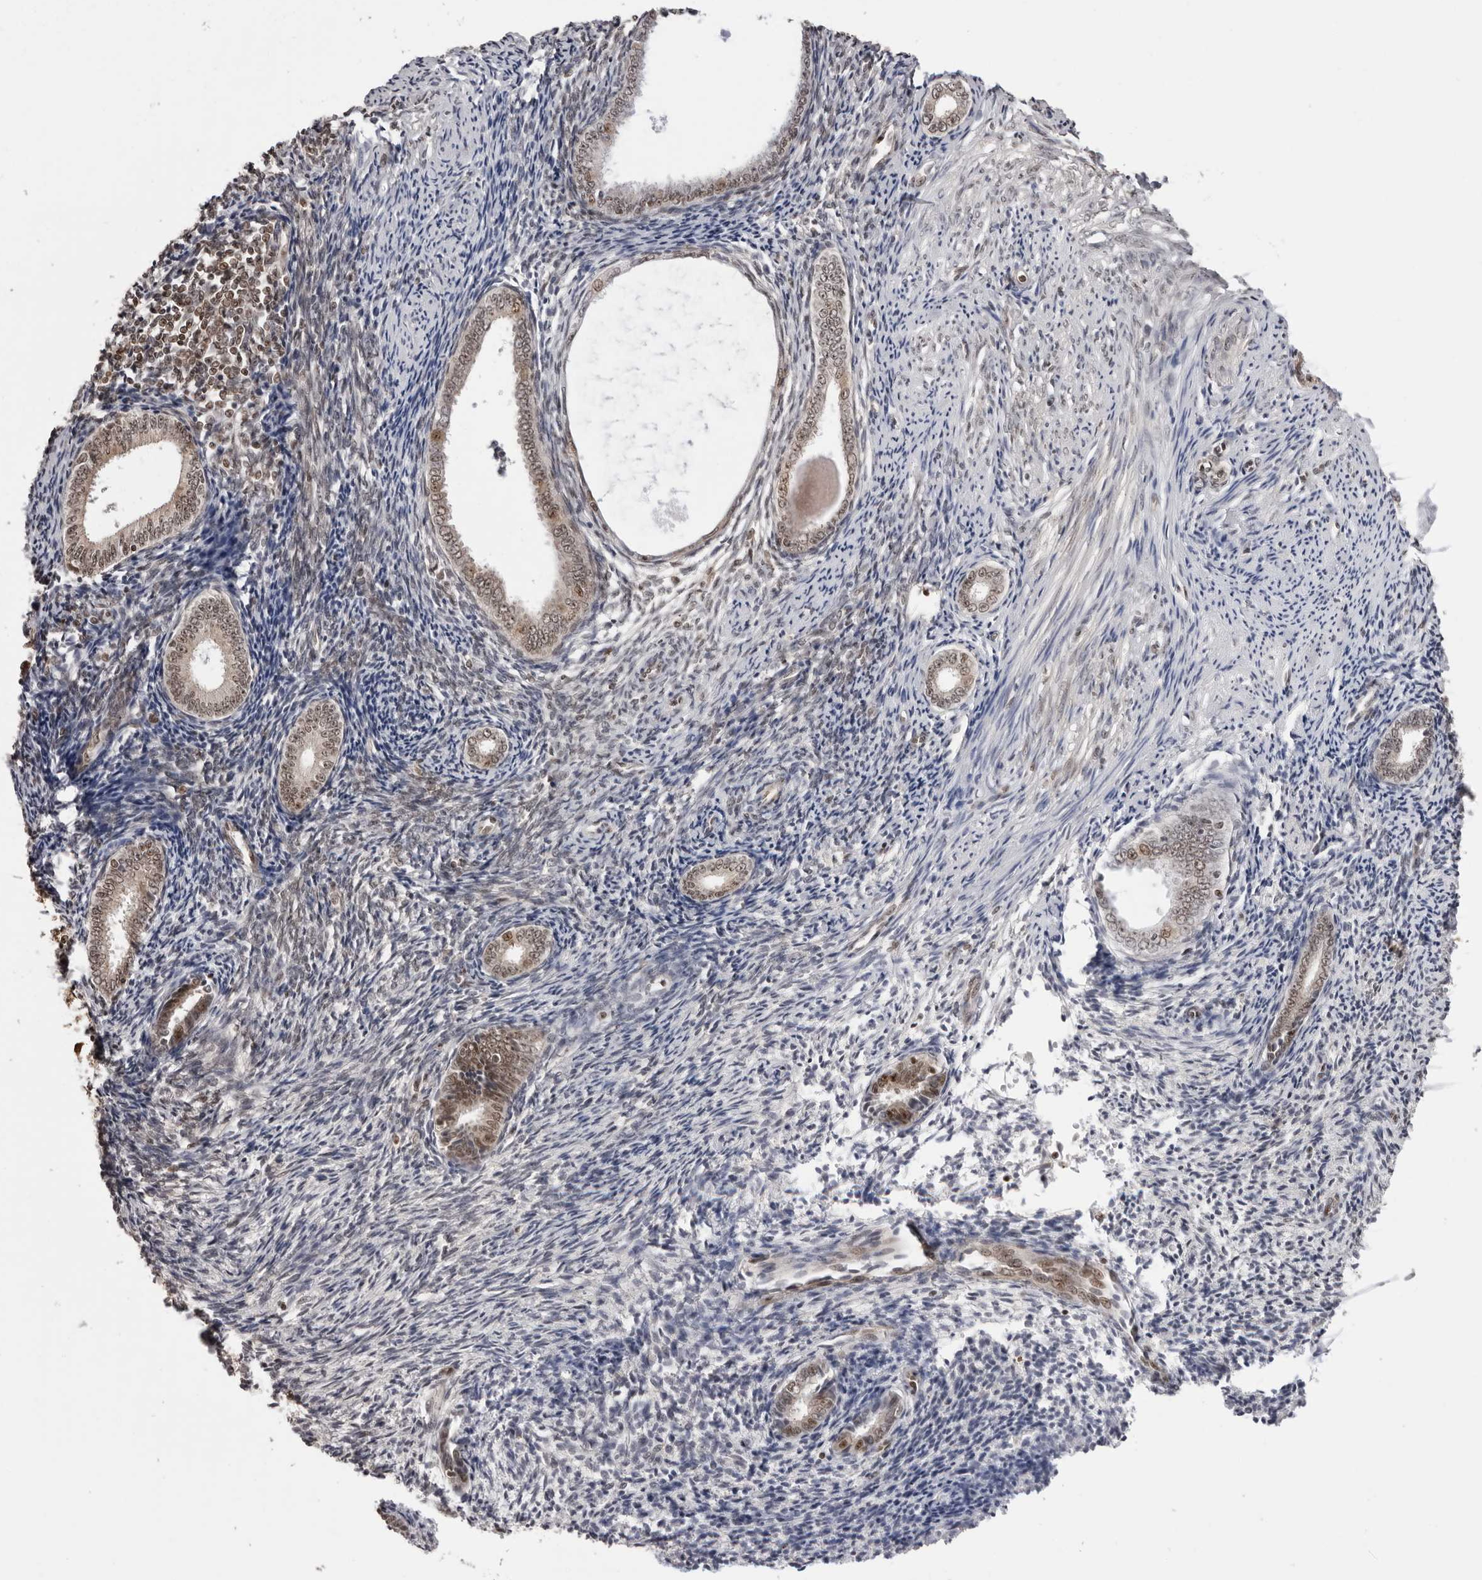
{"staining": {"intensity": "weak", "quantity": ">75%", "location": "nuclear"}, "tissue": "endometrium", "cell_type": "Cells in endometrial stroma", "image_type": "normal", "snomed": [{"axis": "morphology", "description": "Normal tissue, NOS"}, {"axis": "topography", "description": "Endometrium"}], "caption": "High-power microscopy captured an IHC micrograph of normal endometrium, revealing weak nuclear staining in about >75% of cells in endometrial stroma.", "gene": "SDE2", "patient": {"sex": "female", "age": 56}}